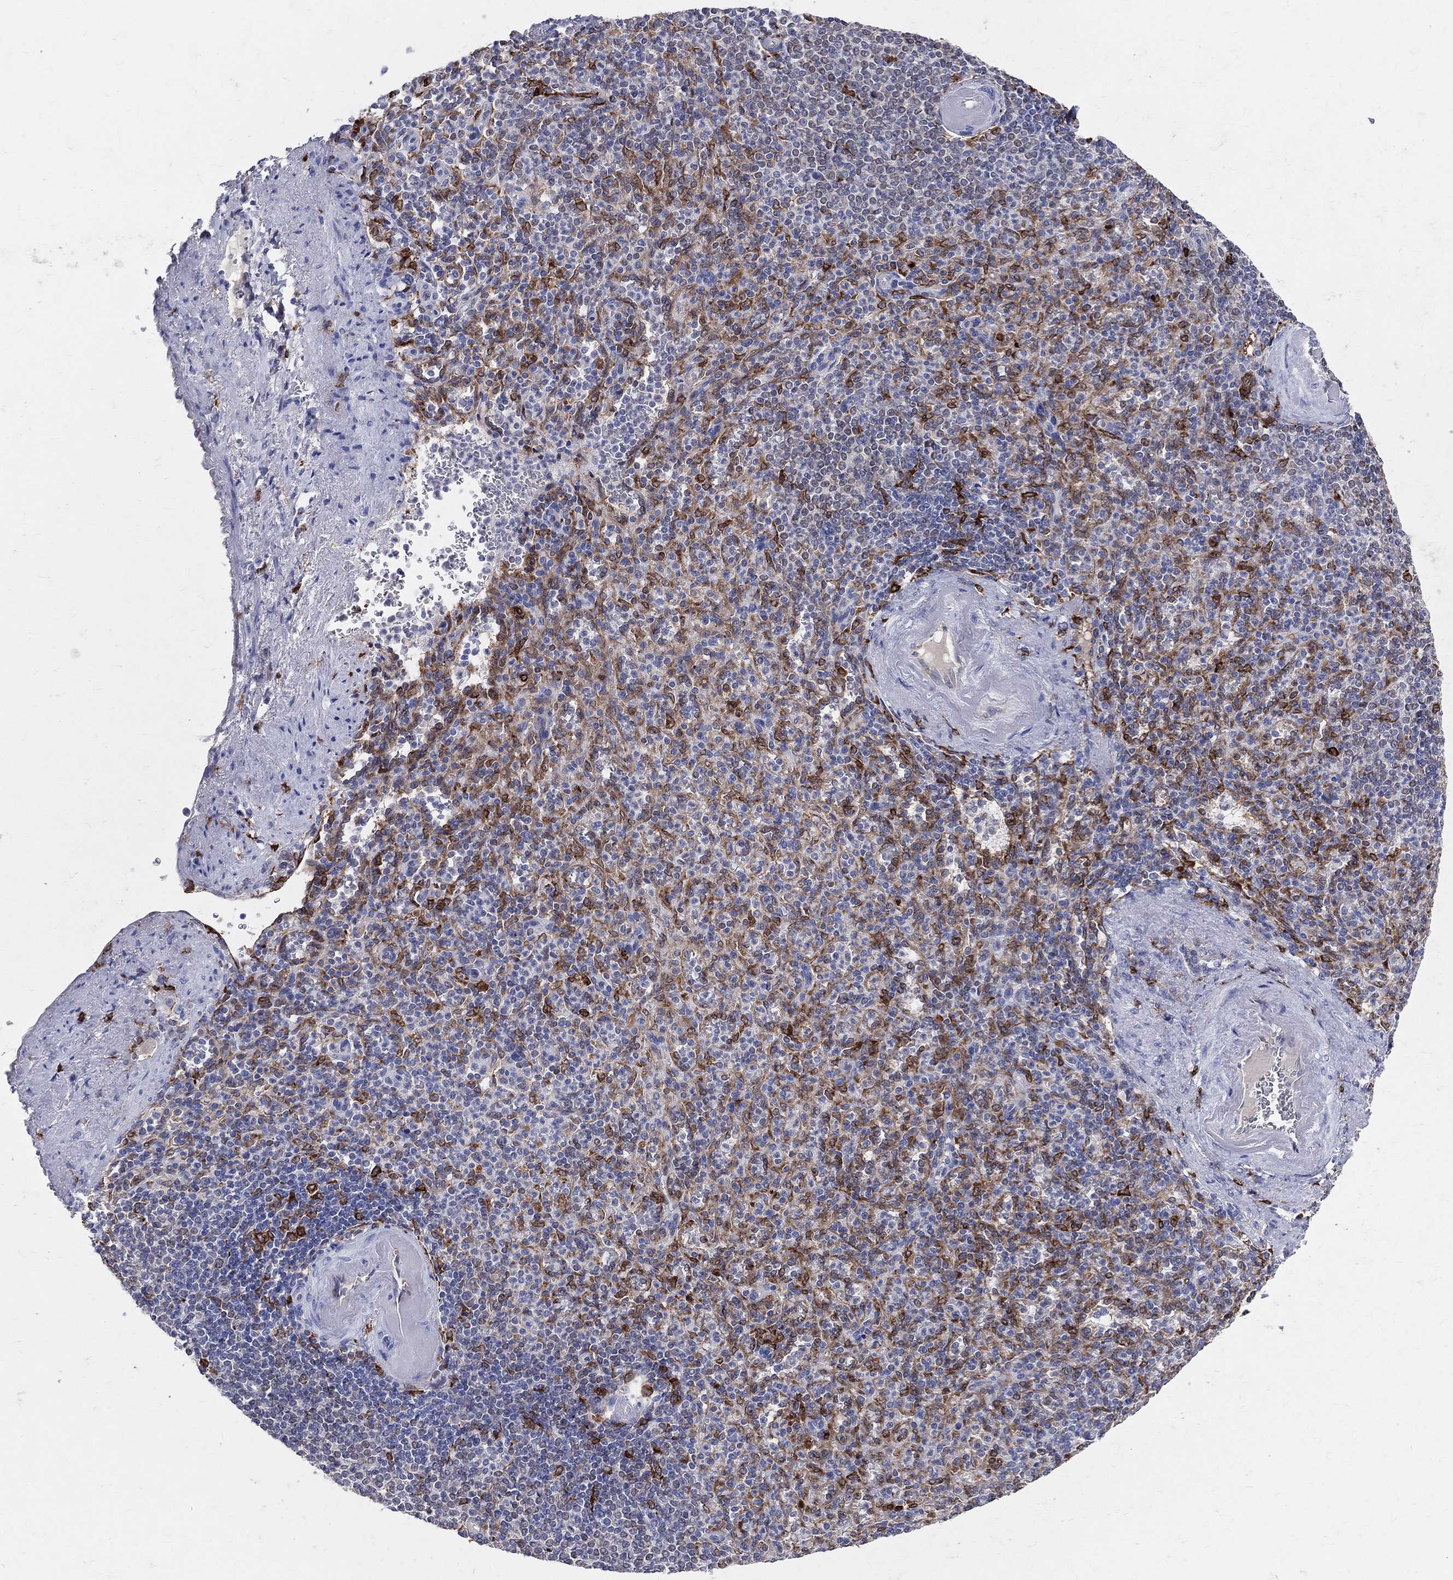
{"staining": {"intensity": "strong", "quantity": "<25%", "location": "cytoplasmic/membranous"}, "tissue": "spleen", "cell_type": "Cells in red pulp", "image_type": "normal", "snomed": [{"axis": "morphology", "description": "Normal tissue, NOS"}, {"axis": "topography", "description": "Spleen"}], "caption": "This image displays normal spleen stained with IHC to label a protein in brown. The cytoplasmic/membranous of cells in red pulp show strong positivity for the protein. Nuclei are counter-stained blue.", "gene": "CD74", "patient": {"sex": "female", "age": 74}}